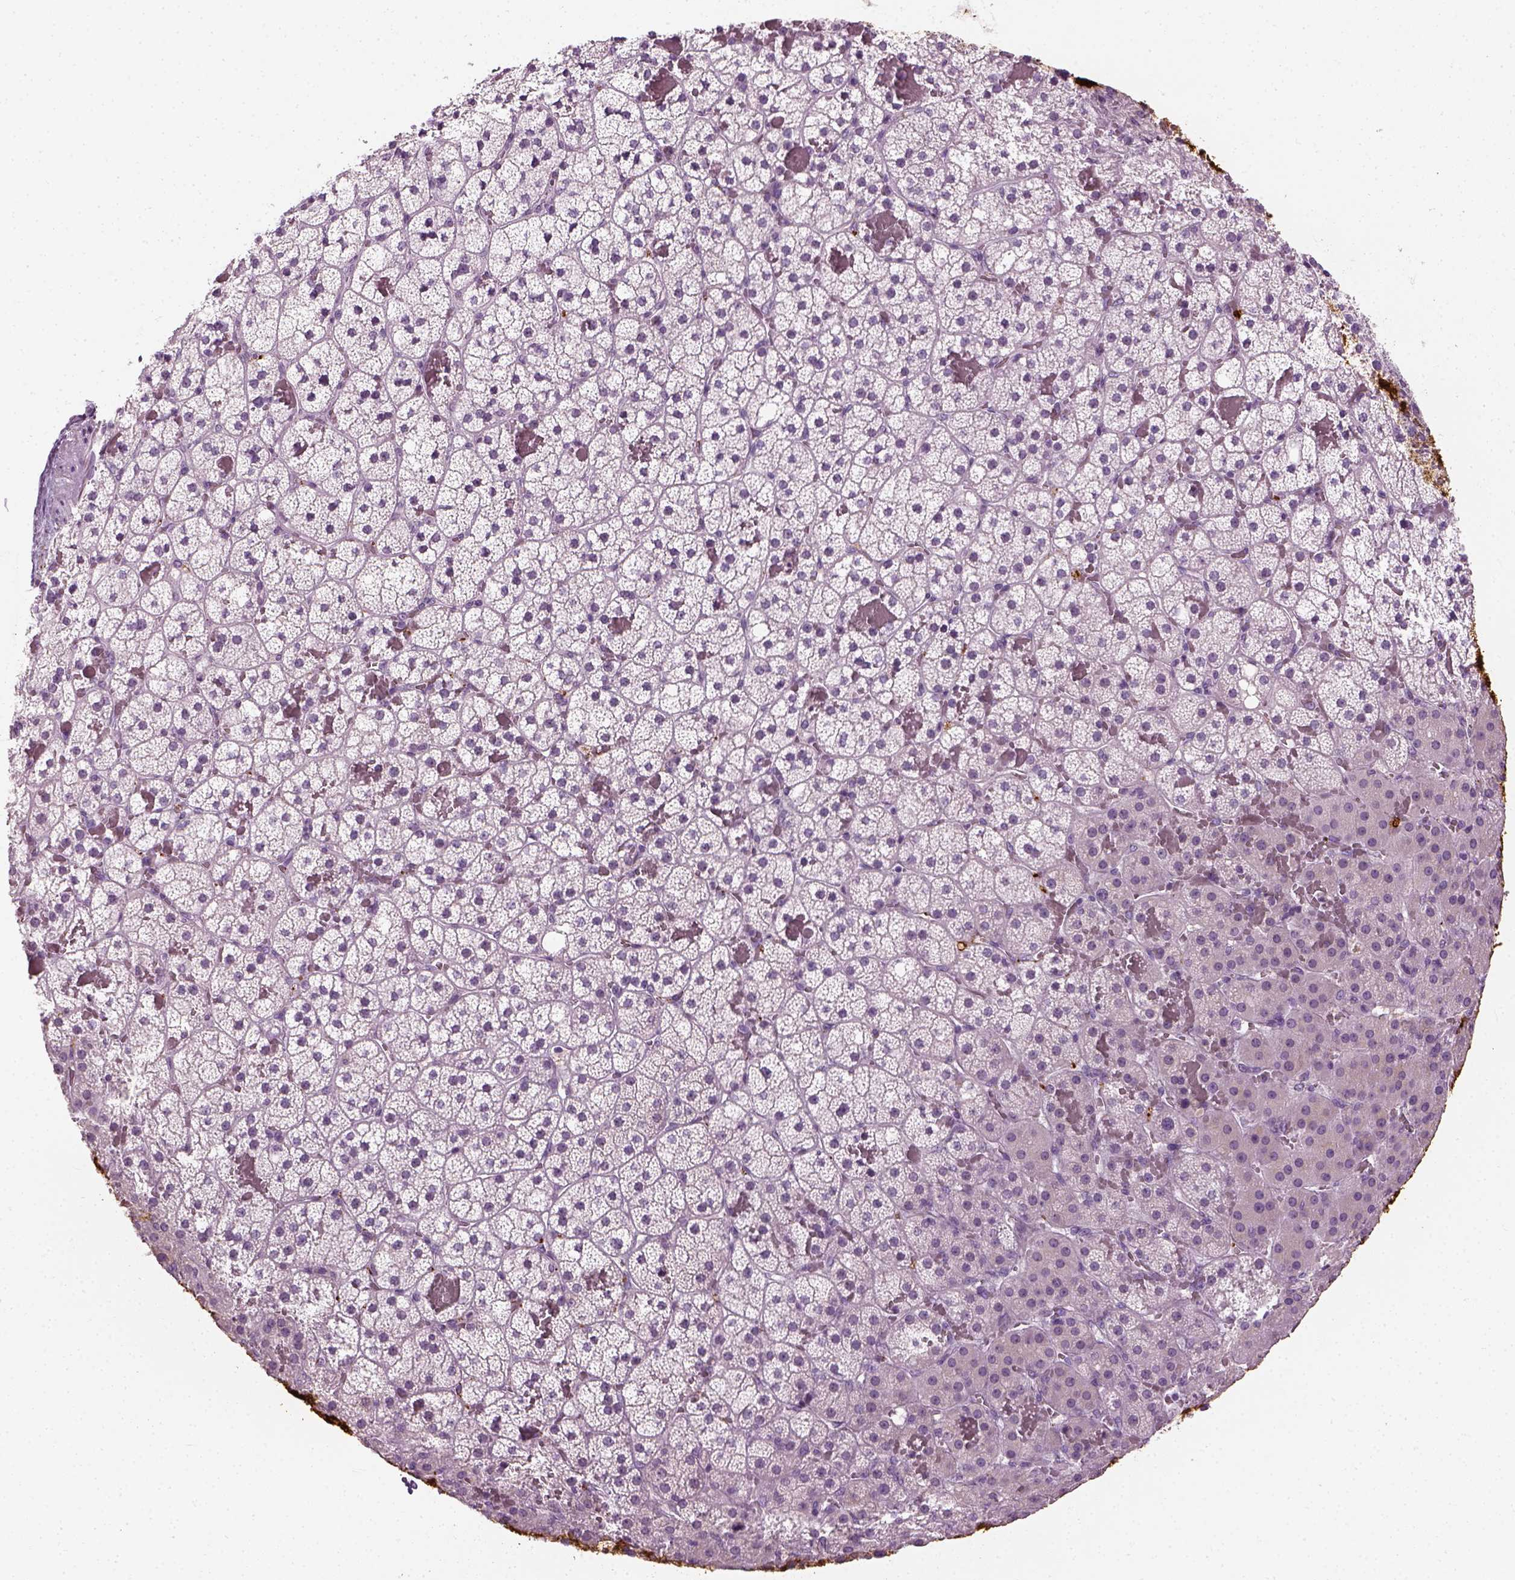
{"staining": {"intensity": "strong", "quantity": "25%-75%", "location": "cytoplasmic/membranous"}, "tissue": "adrenal gland", "cell_type": "Glandular cells", "image_type": "normal", "snomed": [{"axis": "morphology", "description": "Normal tissue, NOS"}, {"axis": "topography", "description": "Adrenal gland"}], "caption": "Adrenal gland stained with a brown dye shows strong cytoplasmic/membranous positive staining in approximately 25%-75% of glandular cells.", "gene": "TH", "patient": {"sex": "male", "age": 53}}